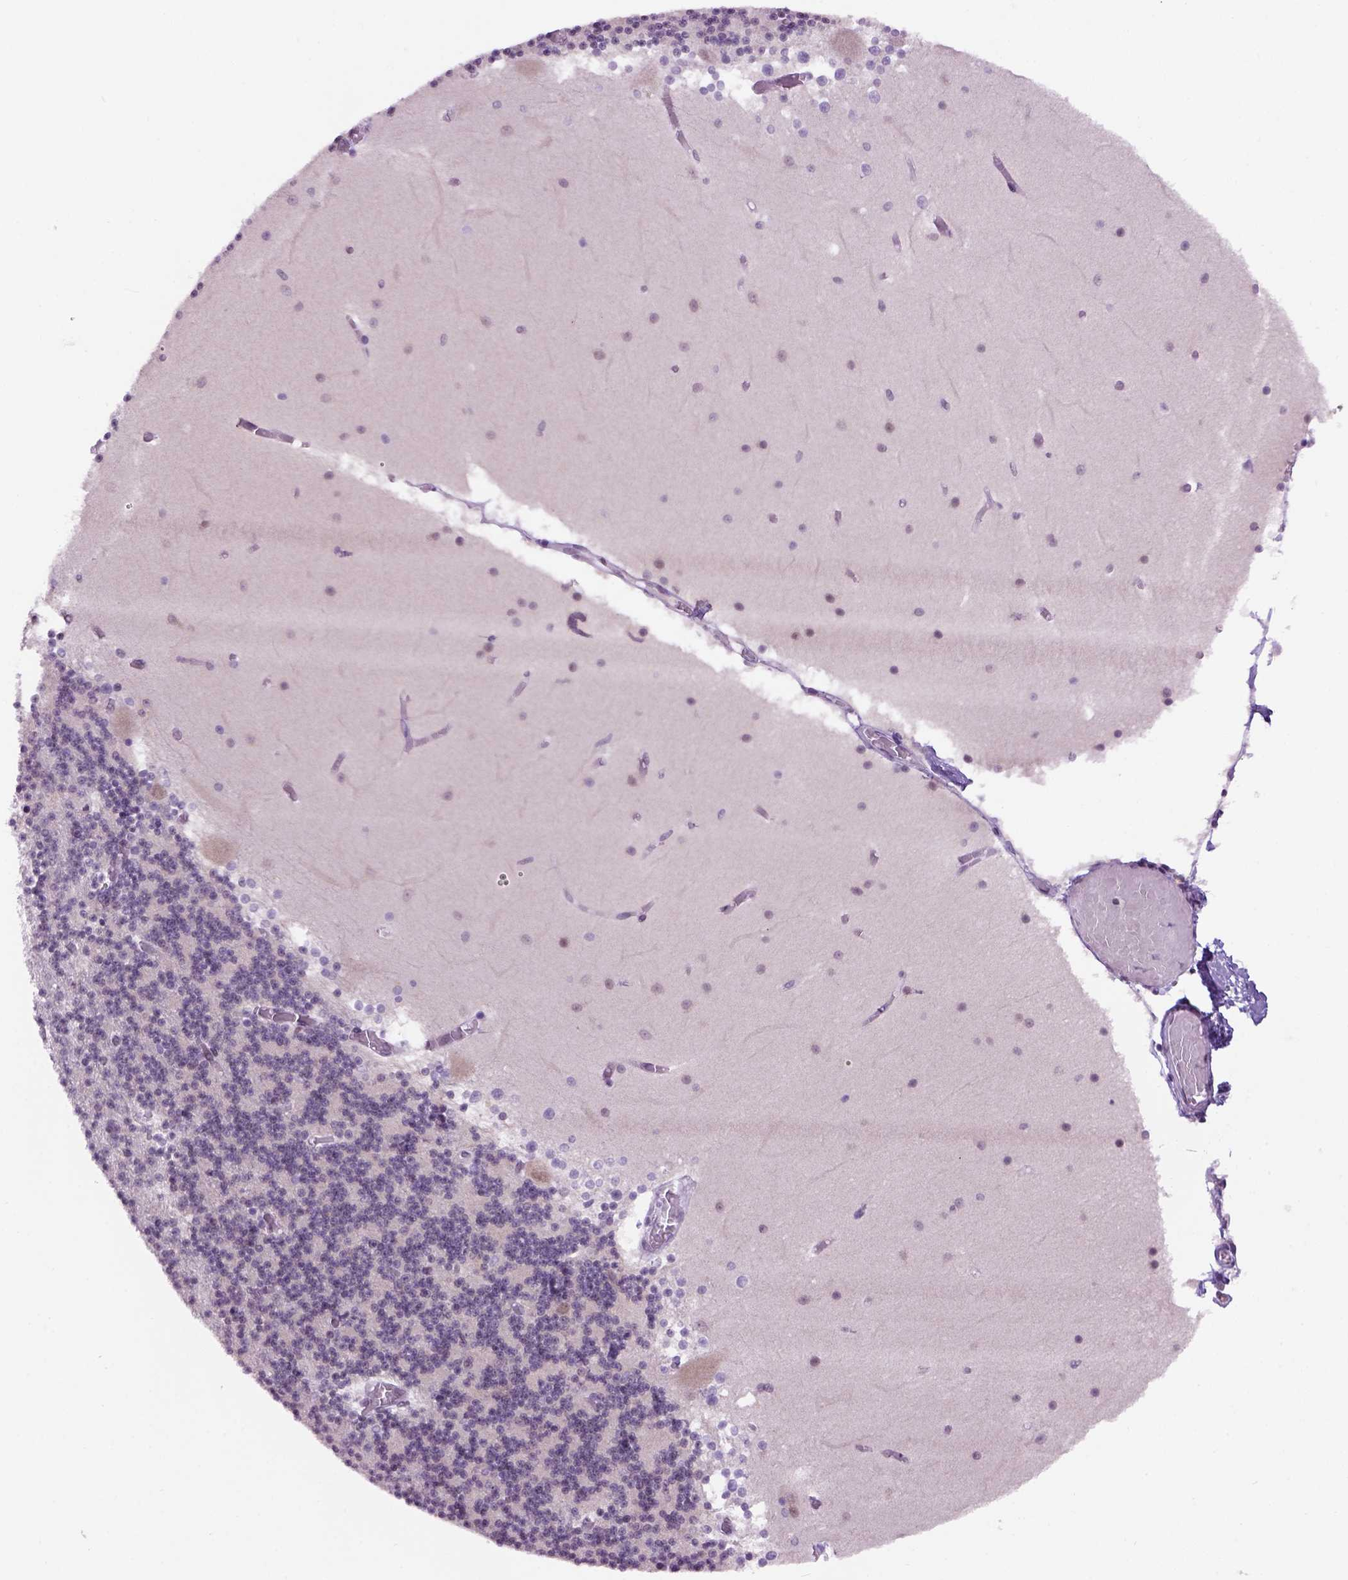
{"staining": {"intensity": "negative", "quantity": "none", "location": "none"}, "tissue": "cerebellum", "cell_type": "Cells in granular layer", "image_type": "normal", "snomed": [{"axis": "morphology", "description": "Normal tissue, NOS"}, {"axis": "topography", "description": "Cerebellum"}], "caption": "DAB (3,3'-diaminobenzidine) immunohistochemical staining of normal human cerebellum exhibits no significant positivity in cells in granular layer.", "gene": "TBPL1", "patient": {"sex": "female", "age": 28}}